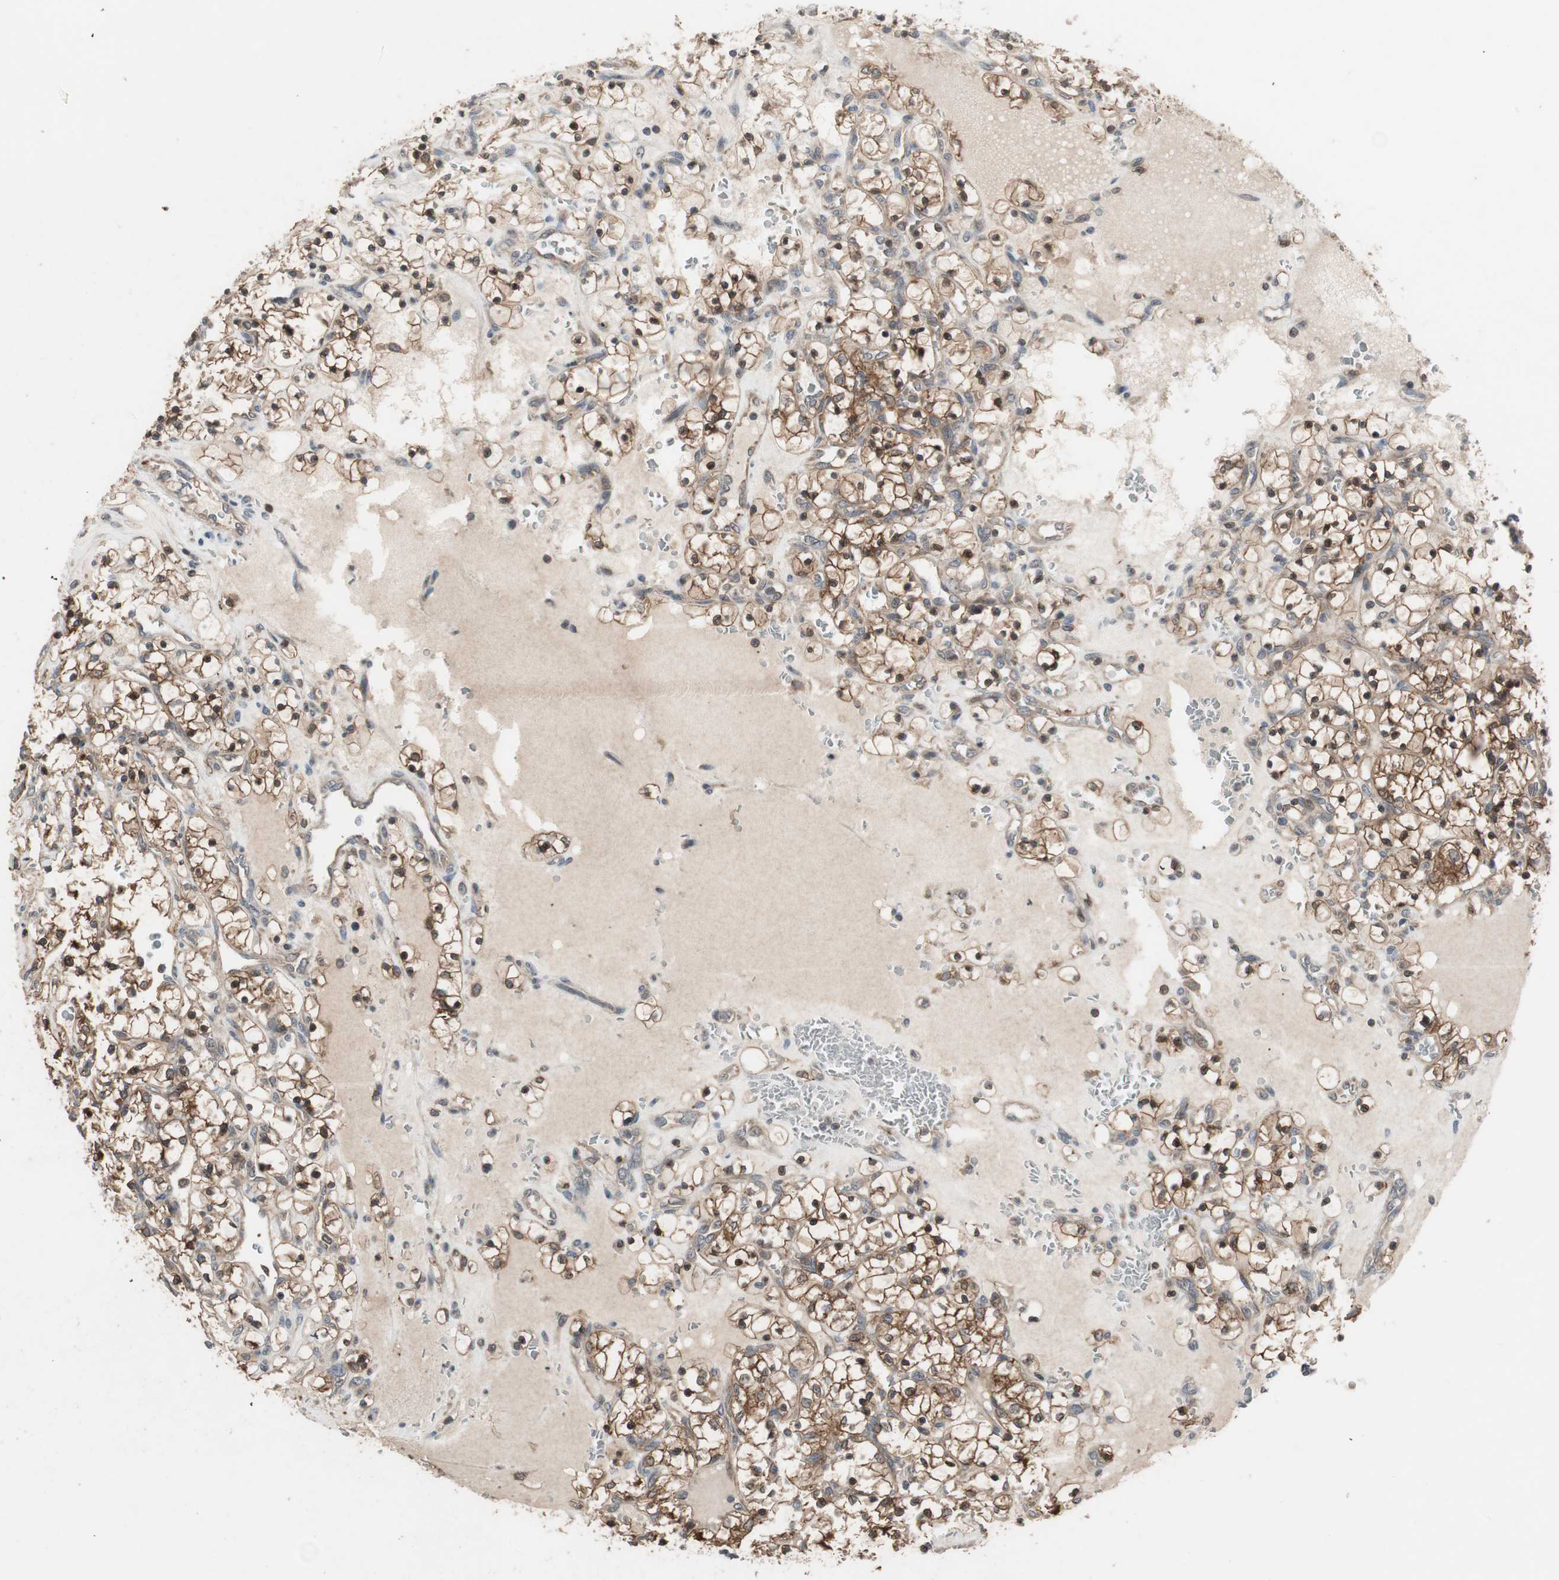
{"staining": {"intensity": "moderate", "quantity": ">75%", "location": "cytoplasmic/membranous,nuclear"}, "tissue": "renal cancer", "cell_type": "Tumor cells", "image_type": "cancer", "snomed": [{"axis": "morphology", "description": "Adenocarcinoma, NOS"}, {"axis": "topography", "description": "Kidney"}], "caption": "Renal cancer (adenocarcinoma) was stained to show a protein in brown. There is medium levels of moderate cytoplasmic/membranous and nuclear staining in about >75% of tumor cells. Immunohistochemistry stains the protein of interest in brown and the nuclei are stained blue.", "gene": "ATP6AP2", "patient": {"sex": "female", "age": 69}}